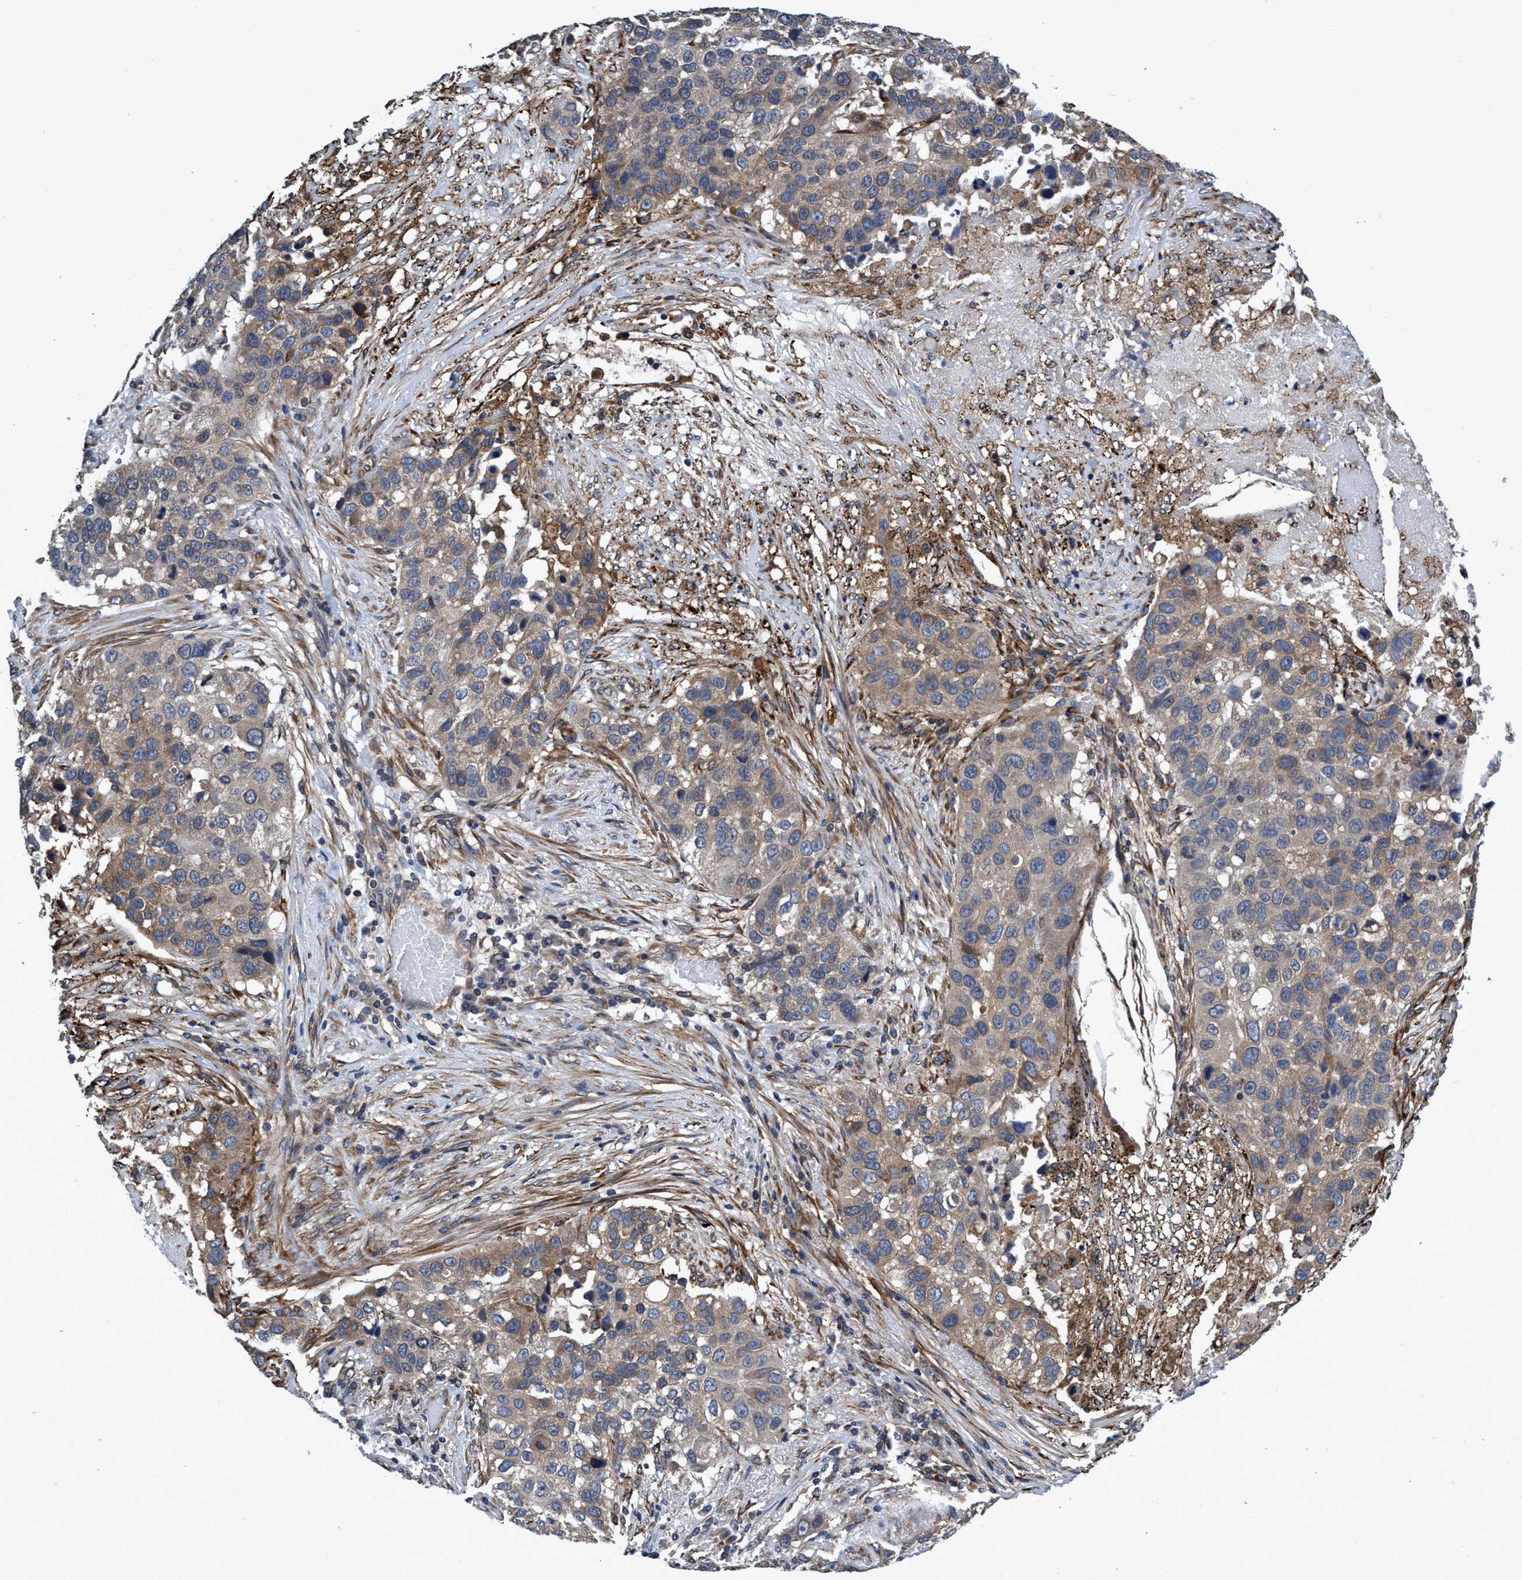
{"staining": {"intensity": "weak", "quantity": ">75%", "location": "cytoplasmic/membranous"}, "tissue": "lung cancer", "cell_type": "Tumor cells", "image_type": "cancer", "snomed": [{"axis": "morphology", "description": "Squamous cell carcinoma, NOS"}, {"axis": "topography", "description": "Lung"}], "caption": "There is low levels of weak cytoplasmic/membranous expression in tumor cells of lung cancer (squamous cell carcinoma), as demonstrated by immunohistochemical staining (brown color).", "gene": "CALCOCO2", "patient": {"sex": "male", "age": 57}}